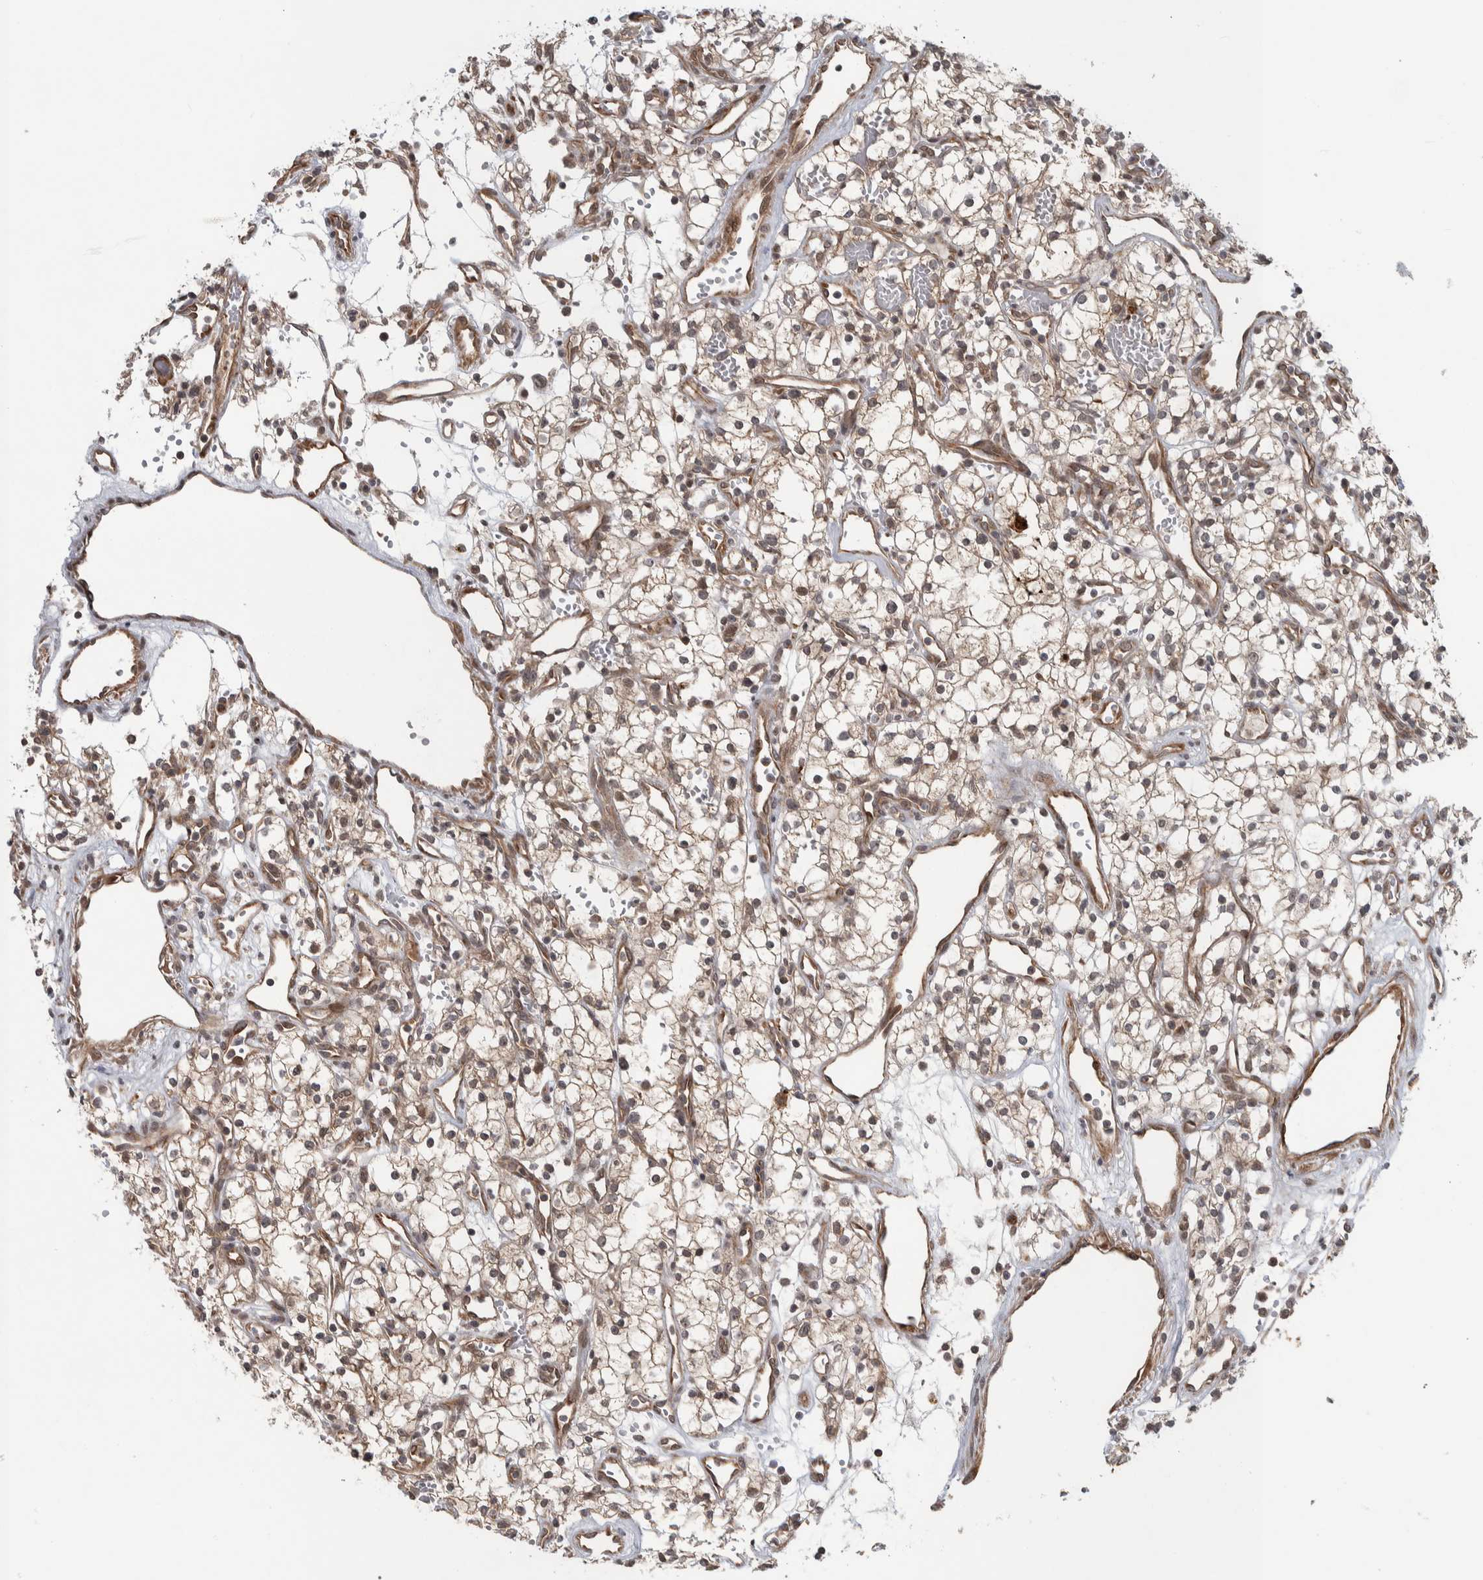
{"staining": {"intensity": "weak", "quantity": "<25%", "location": "cytoplasmic/membranous"}, "tissue": "renal cancer", "cell_type": "Tumor cells", "image_type": "cancer", "snomed": [{"axis": "morphology", "description": "Adenocarcinoma, NOS"}, {"axis": "topography", "description": "Kidney"}], "caption": "Renal cancer was stained to show a protein in brown. There is no significant expression in tumor cells. (IHC, brightfield microscopy, high magnification).", "gene": "TBC1D31", "patient": {"sex": "male", "age": 59}}